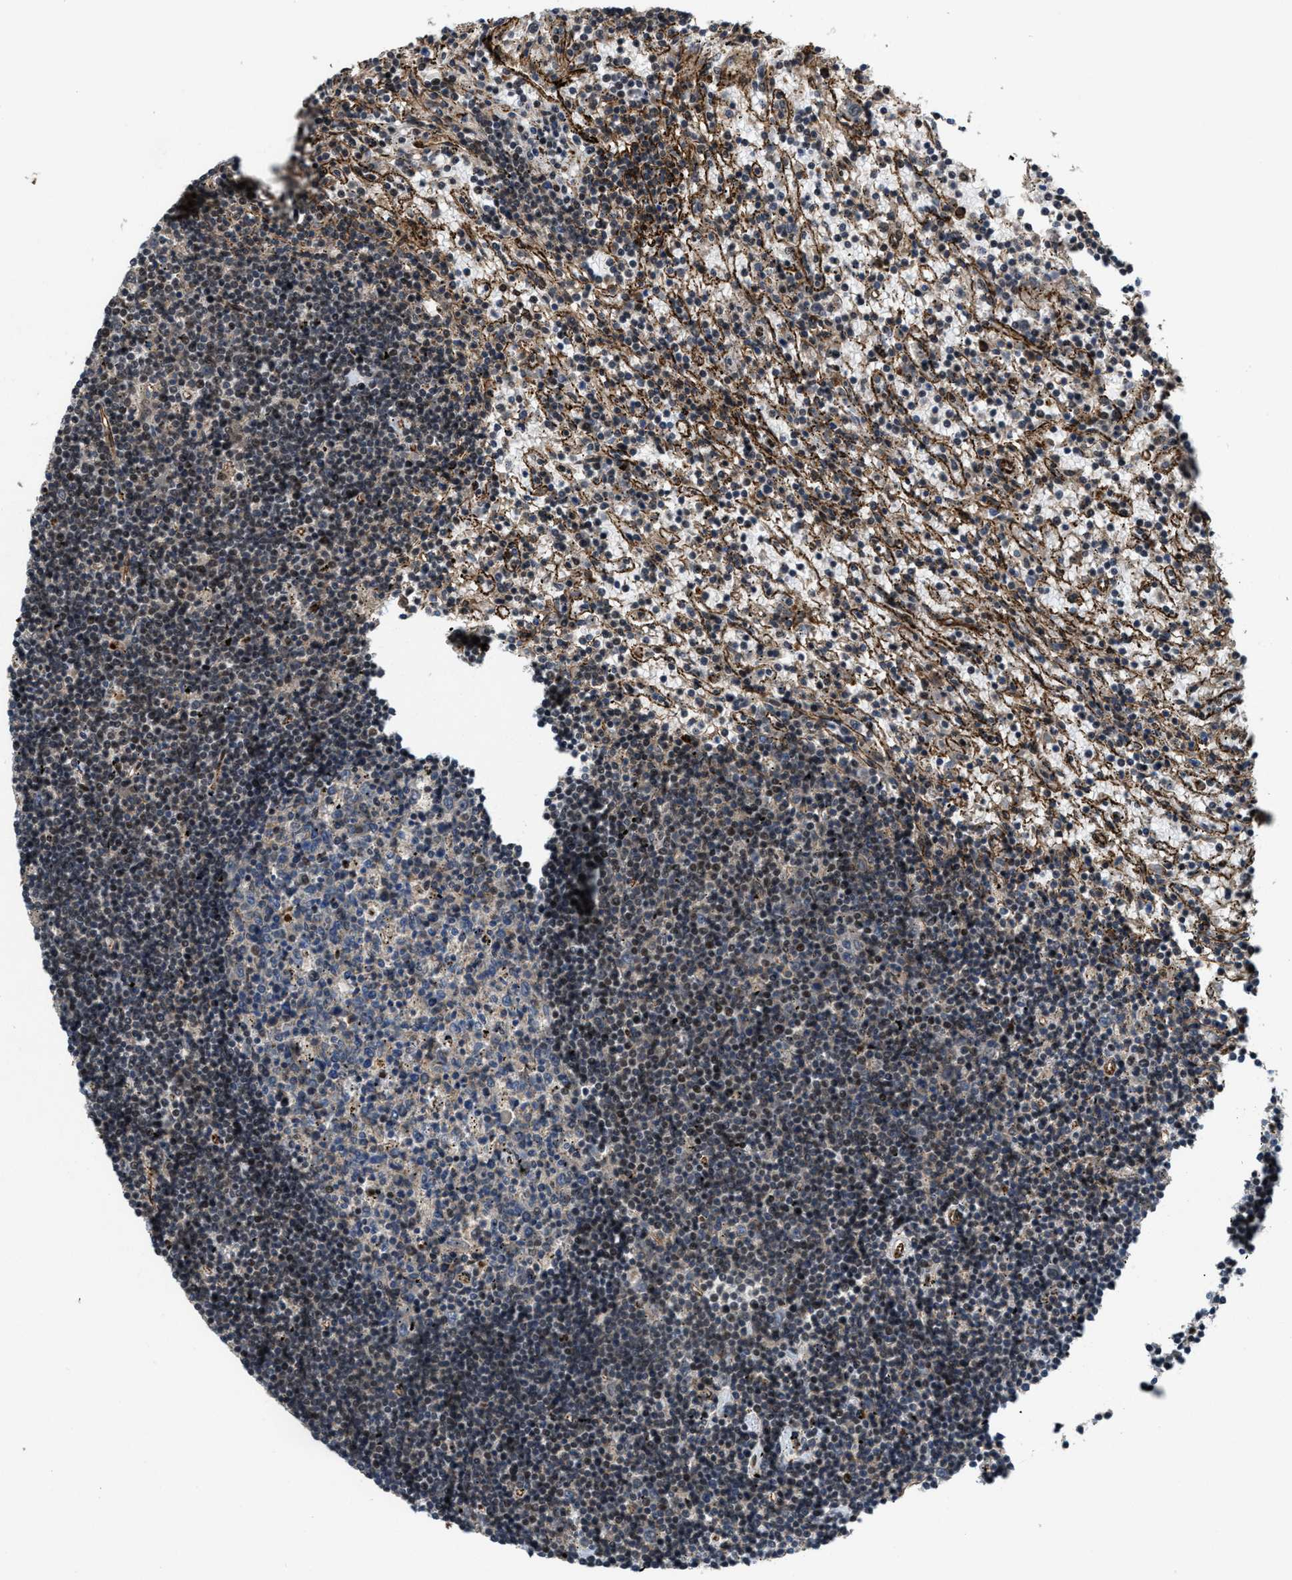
{"staining": {"intensity": "weak", "quantity": "<25%", "location": "cytoplasmic/membranous,nuclear"}, "tissue": "lymphoma", "cell_type": "Tumor cells", "image_type": "cancer", "snomed": [{"axis": "morphology", "description": "Malignant lymphoma, non-Hodgkin's type, Low grade"}, {"axis": "topography", "description": "Spleen"}], "caption": "Tumor cells show no significant staining in lymphoma.", "gene": "DPF2", "patient": {"sex": "male", "age": 76}}